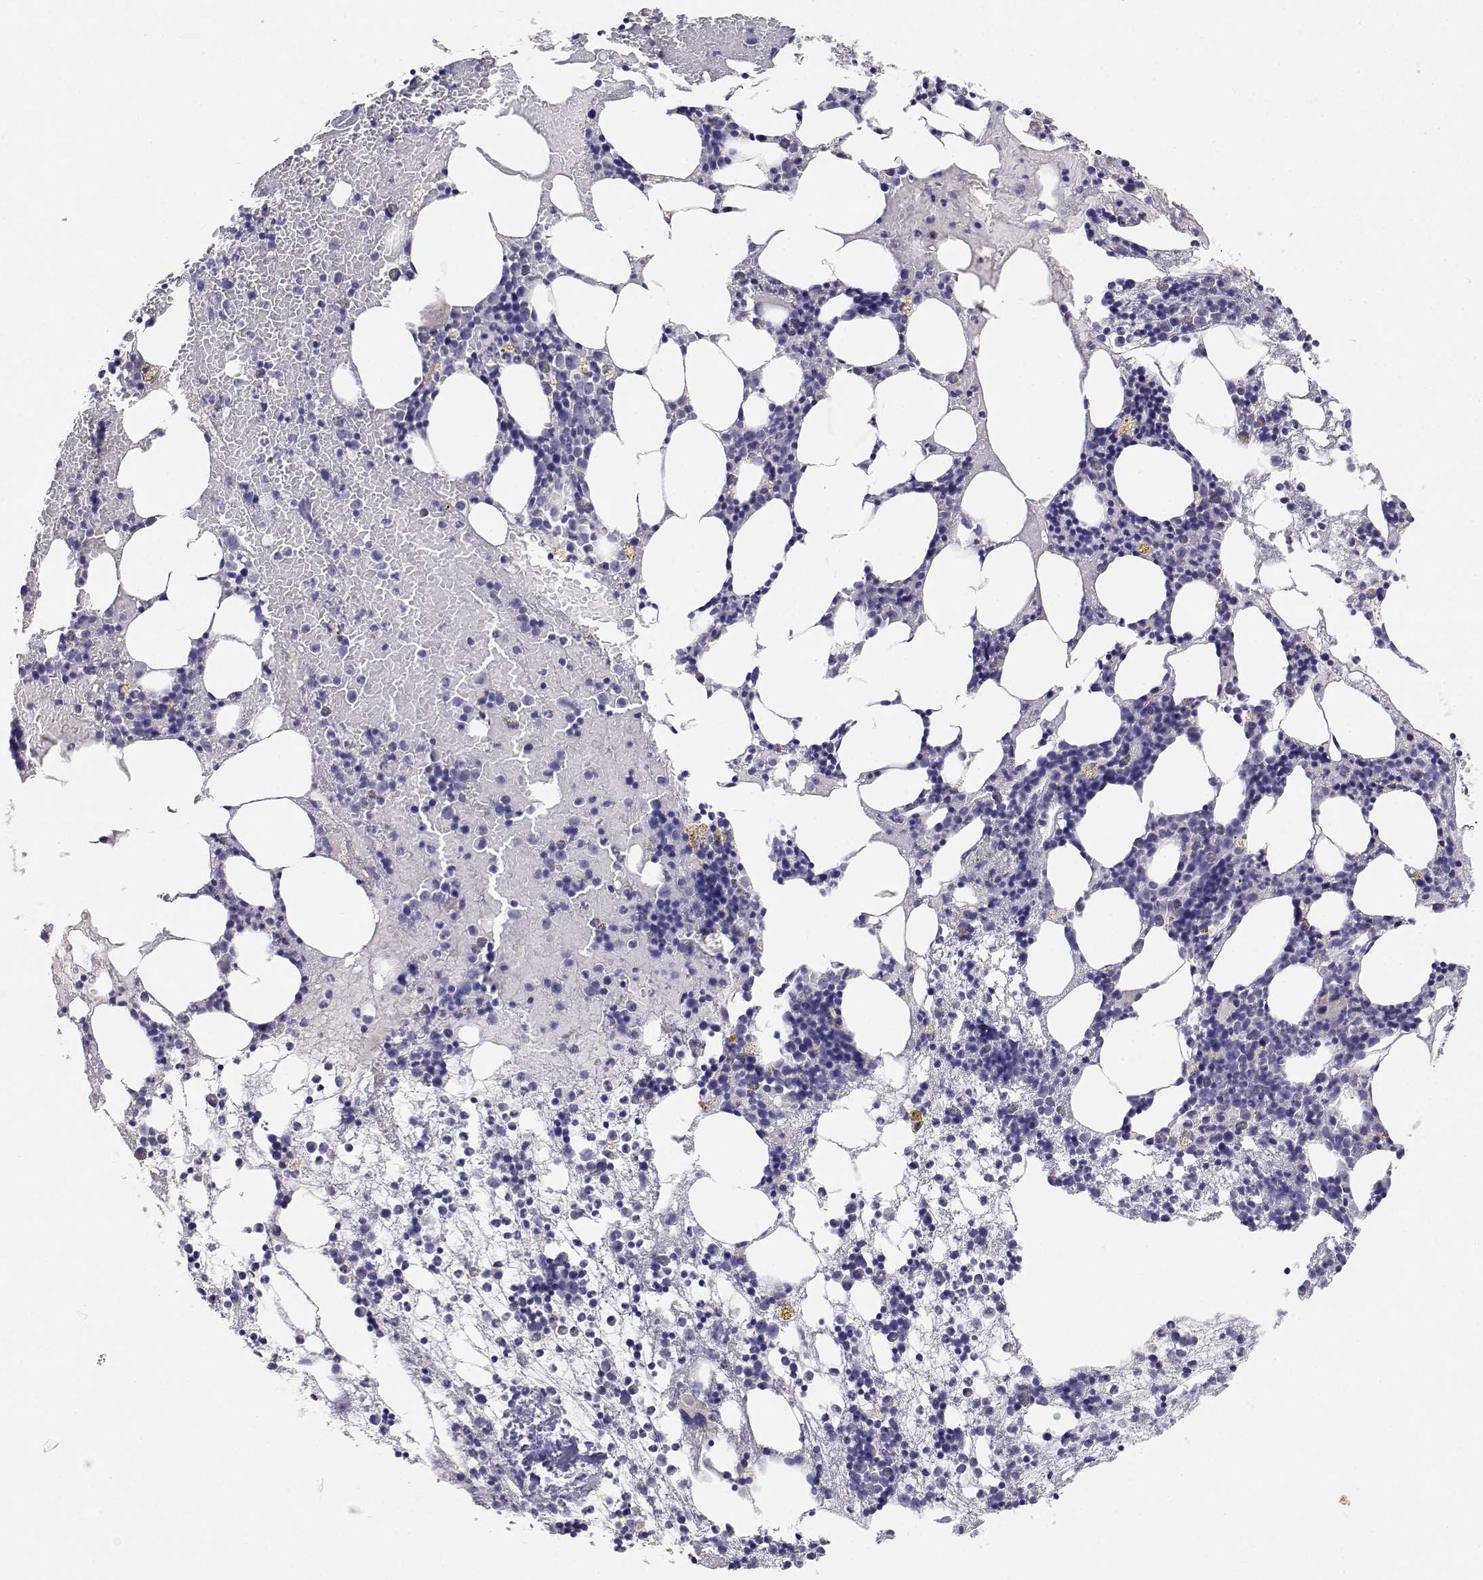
{"staining": {"intensity": "negative", "quantity": "none", "location": "none"}, "tissue": "bone marrow", "cell_type": "Hematopoietic cells", "image_type": "normal", "snomed": [{"axis": "morphology", "description": "Normal tissue, NOS"}, {"axis": "topography", "description": "Bone marrow"}], "caption": "Image shows no significant protein staining in hematopoietic cells of normal bone marrow. The staining is performed using DAB (3,3'-diaminobenzidine) brown chromogen with nuclei counter-stained in using hematoxylin.", "gene": "ADA", "patient": {"sex": "male", "age": 54}}